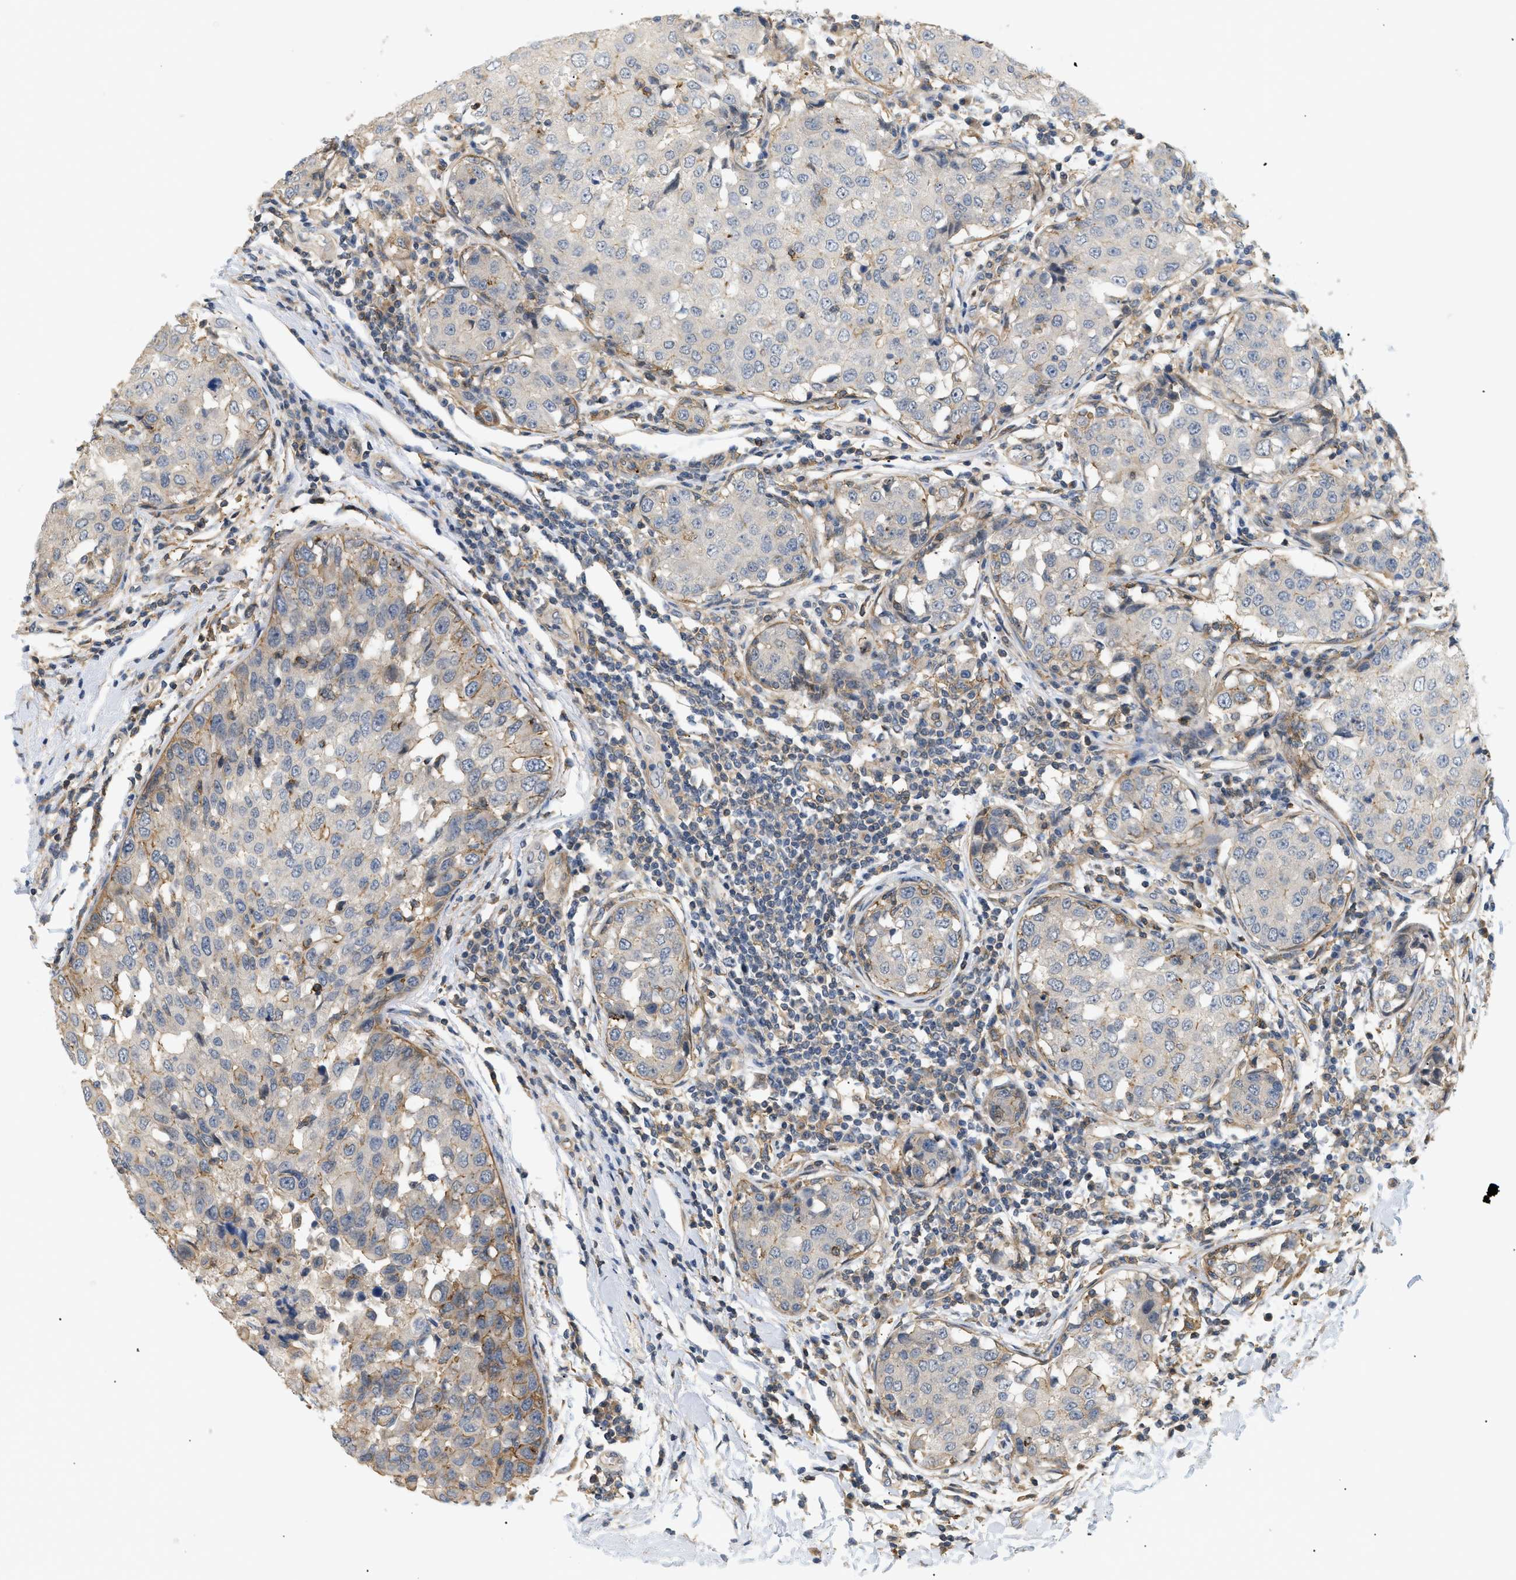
{"staining": {"intensity": "negative", "quantity": "none", "location": "none"}, "tissue": "breast cancer", "cell_type": "Tumor cells", "image_type": "cancer", "snomed": [{"axis": "morphology", "description": "Duct carcinoma"}, {"axis": "topography", "description": "Breast"}], "caption": "The histopathology image shows no staining of tumor cells in breast intraductal carcinoma.", "gene": "CORO2B", "patient": {"sex": "female", "age": 27}}